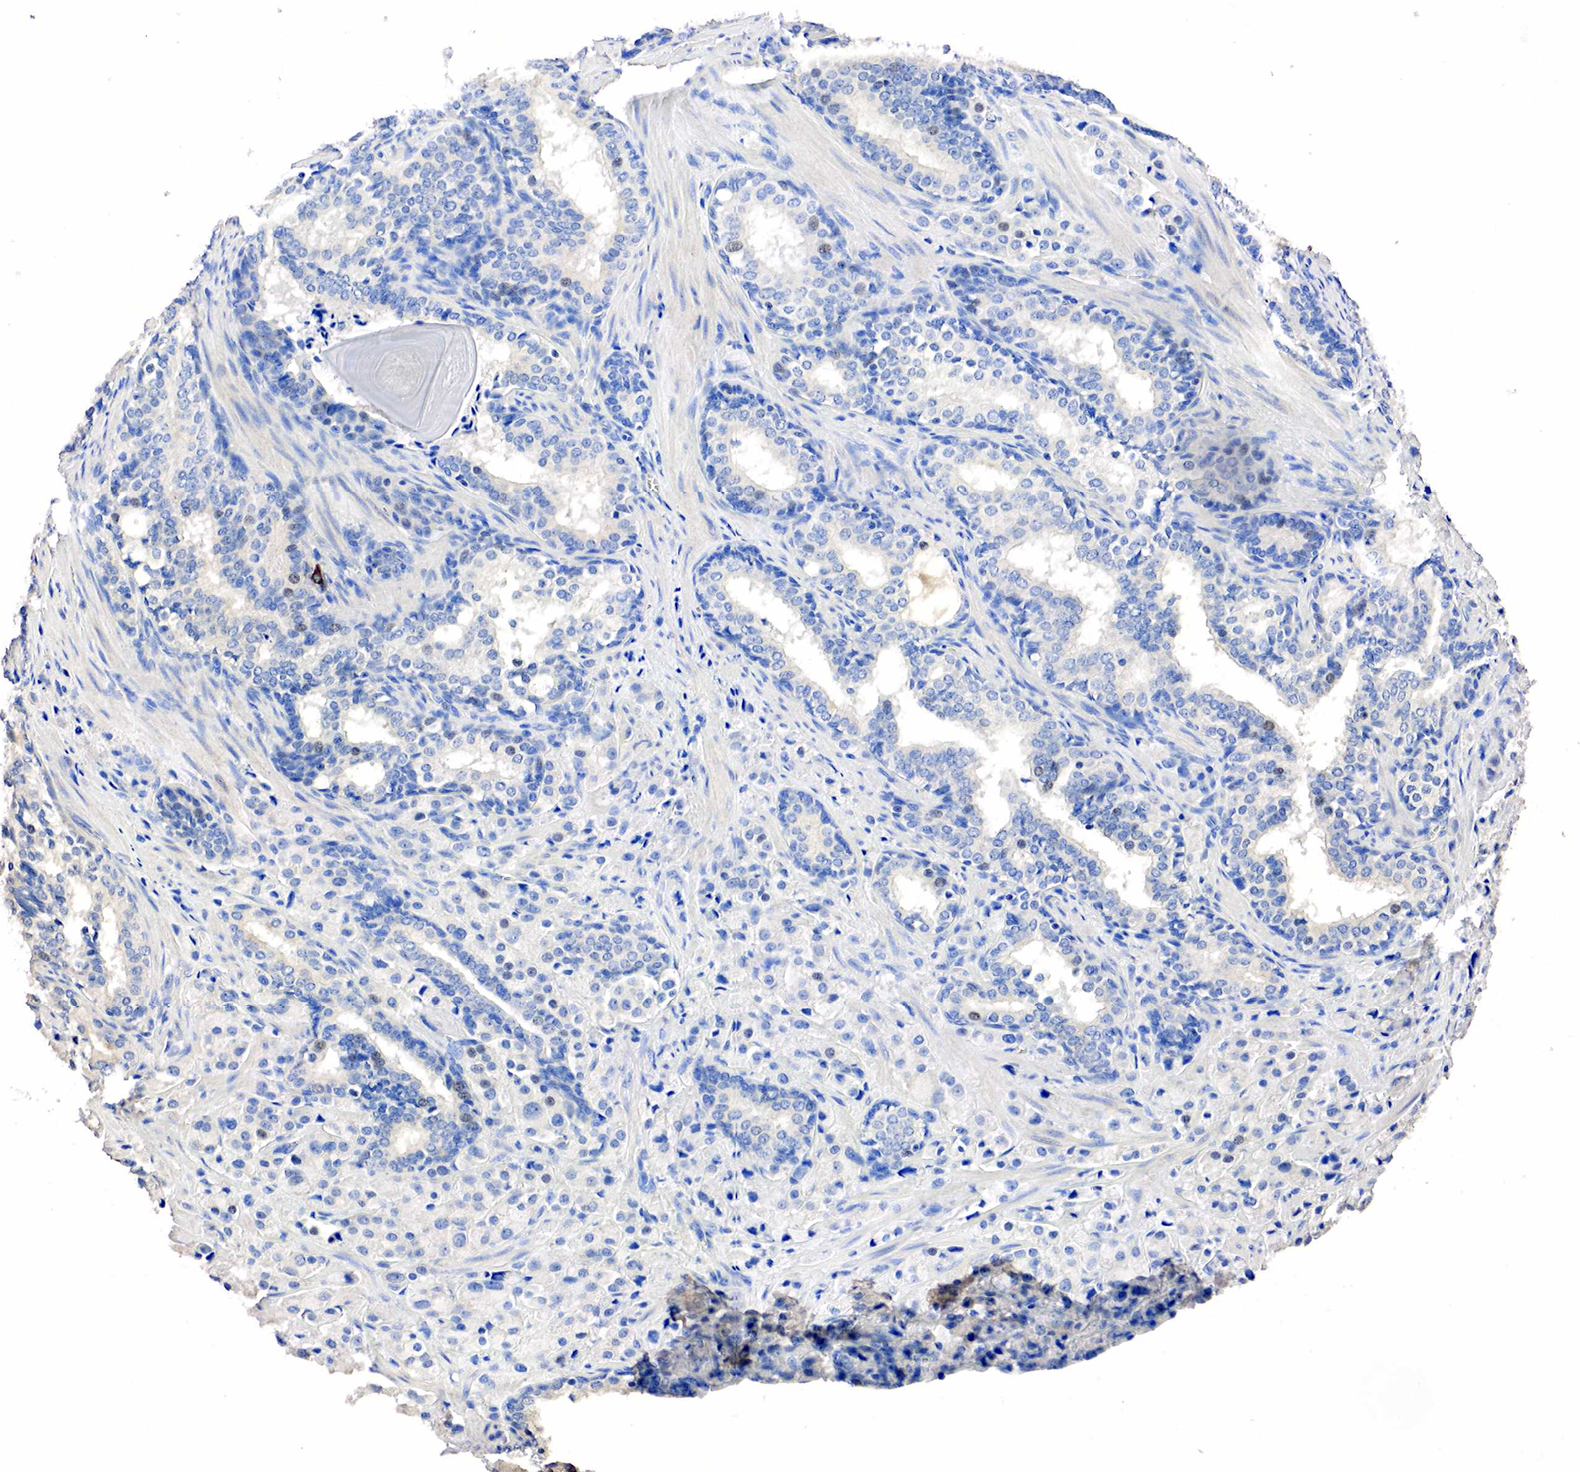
{"staining": {"intensity": "weak", "quantity": "<25%", "location": "cytoplasmic/membranous,nuclear"}, "tissue": "prostate cancer", "cell_type": "Tumor cells", "image_type": "cancer", "snomed": [{"axis": "morphology", "description": "Adenocarcinoma, Medium grade"}, {"axis": "topography", "description": "Prostate"}], "caption": "DAB (3,3'-diaminobenzidine) immunohistochemical staining of human prostate cancer displays no significant positivity in tumor cells. (DAB (3,3'-diaminobenzidine) immunohistochemistry (IHC) visualized using brightfield microscopy, high magnification).", "gene": "SST", "patient": {"sex": "male", "age": 70}}